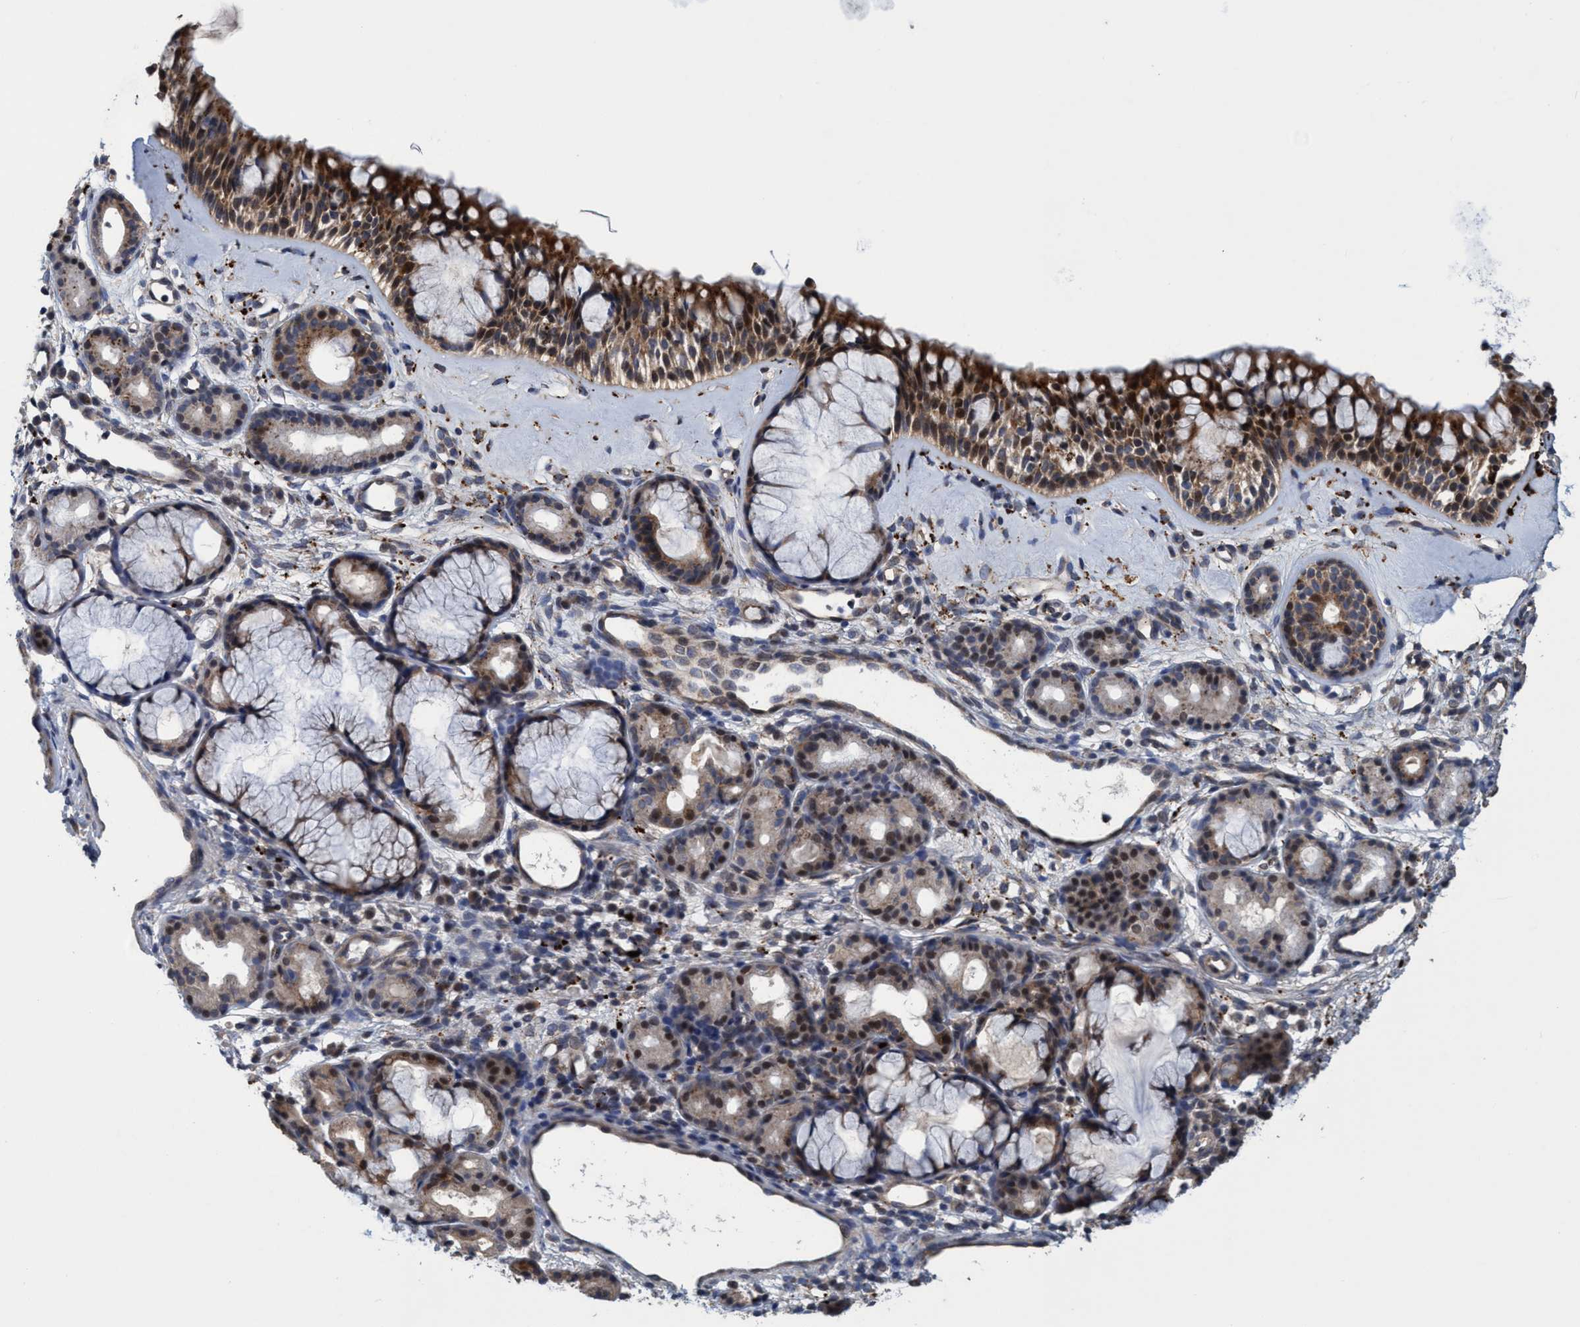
{"staining": {"intensity": "strong", "quantity": ">75%", "location": "cytoplasmic/membranous,nuclear"}, "tissue": "nasopharynx", "cell_type": "Respiratory epithelial cells", "image_type": "normal", "snomed": [{"axis": "morphology", "description": "Normal tissue, NOS"}, {"axis": "topography", "description": "Nasopharynx"}], "caption": "Strong cytoplasmic/membranous,nuclear protein positivity is seen in approximately >75% of respiratory epithelial cells in nasopharynx. The protein is stained brown, and the nuclei are stained in blue (DAB IHC with brightfield microscopy, high magnification).", "gene": "BBS9", "patient": {"sex": "female", "age": 42}}